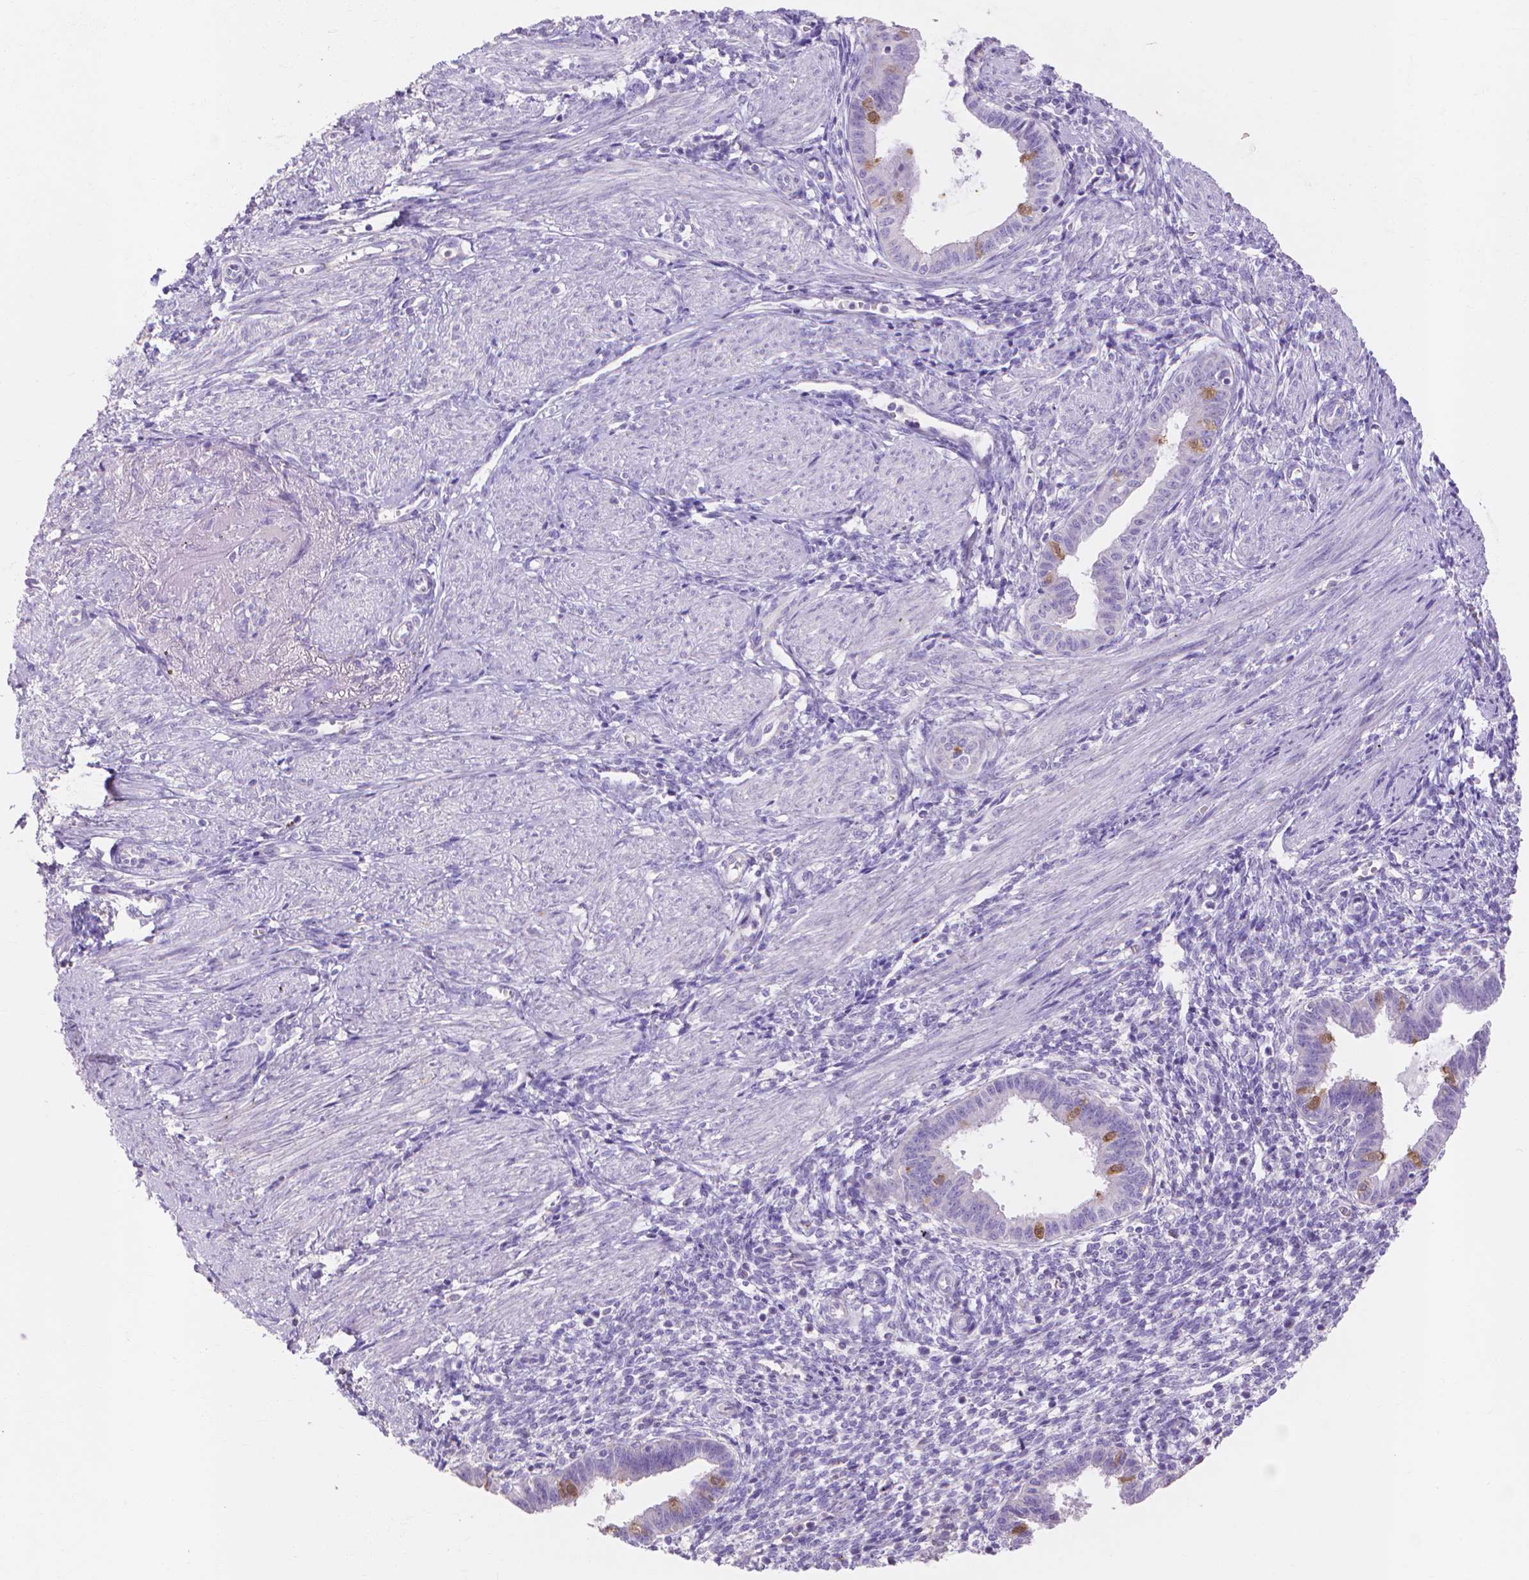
{"staining": {"intensity": "negative", "quantity": "none", "location": "none"}, "tissue": "endometrium", "cell_type": "Cells in endometrial stroma", "image_type": "normal", "snomed": [{"axis": "morphology", "description": "Normal tissue, NOS"}, {"axis": "topography", "description": "Endometrium"}], "caption": "Image shows no significant protein expression in cells in endometrial stroma of normal endometrium. (Stains: DAB (3,3'-diaminobenzidine) immunohistochemistry with hematoxylin counter stain, Microscopy: brightfield microscopy at high magnification).", "gene": "MMP11", "patient": {"sex": "female", "age": 37}}